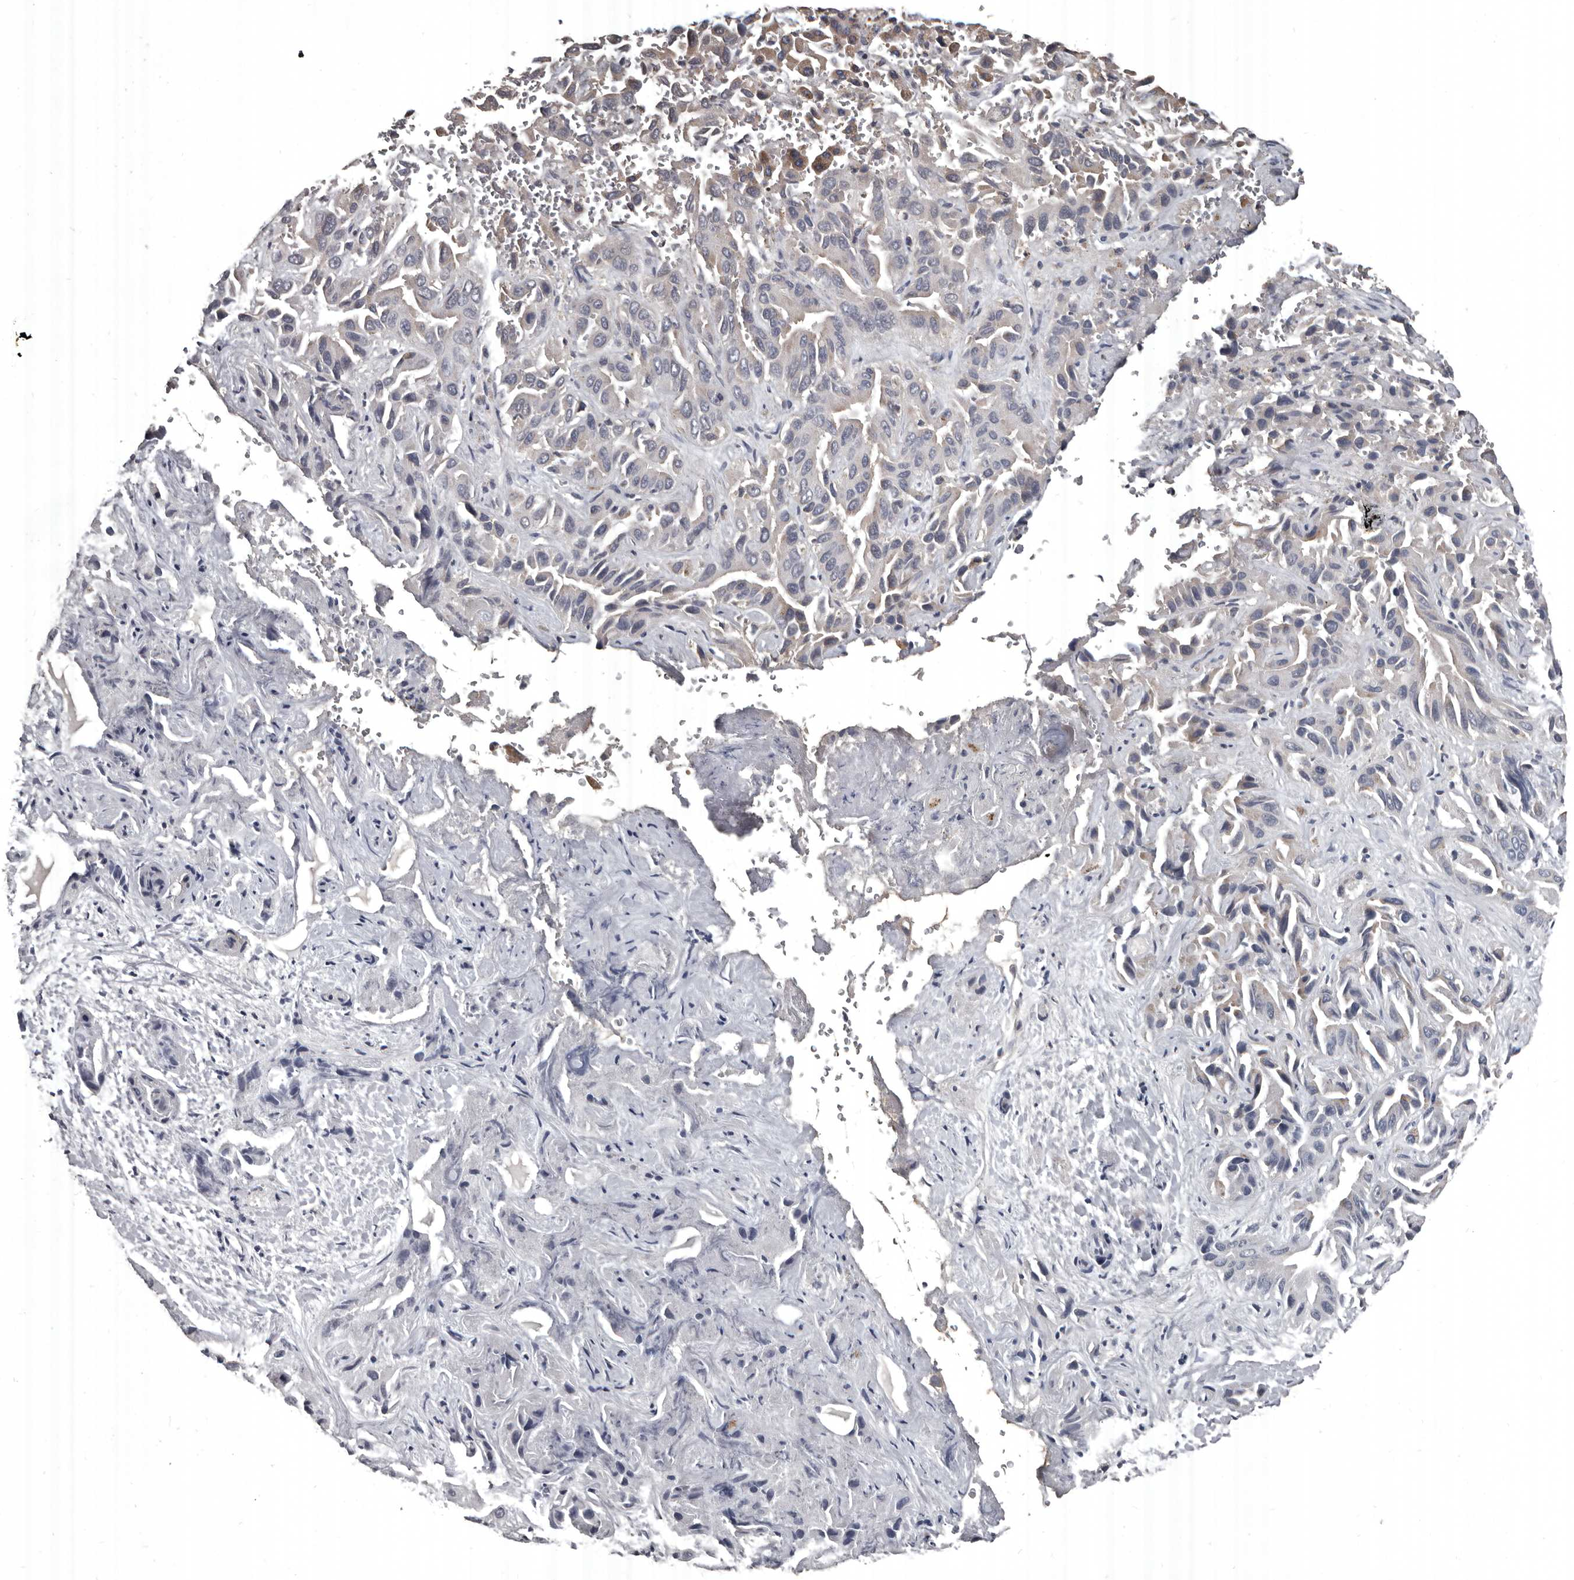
{"staining": {"intensity": "moderate", "quantity": "25%-75%", "location": "cytoplasmic/membranous"}, "tissue": "liver cancer", "cell_type": "Tumor cells", "image_type": "cancer", "snomed": [{"axis": "morphology", "description": "Cholangiocarcinoma"}, {"axis": "topography", "description": "Liver"}], "caption": "IHC photomicrograph of human cholangiocarcinoma (liver) stained for a protein (brown), which shows medium levels of moderate cytoplasmic/membranous staining in approximately 25%-75% of tumor cells.", "gene": "GREB1", "patient": {"sex": "female", "age": 52}}